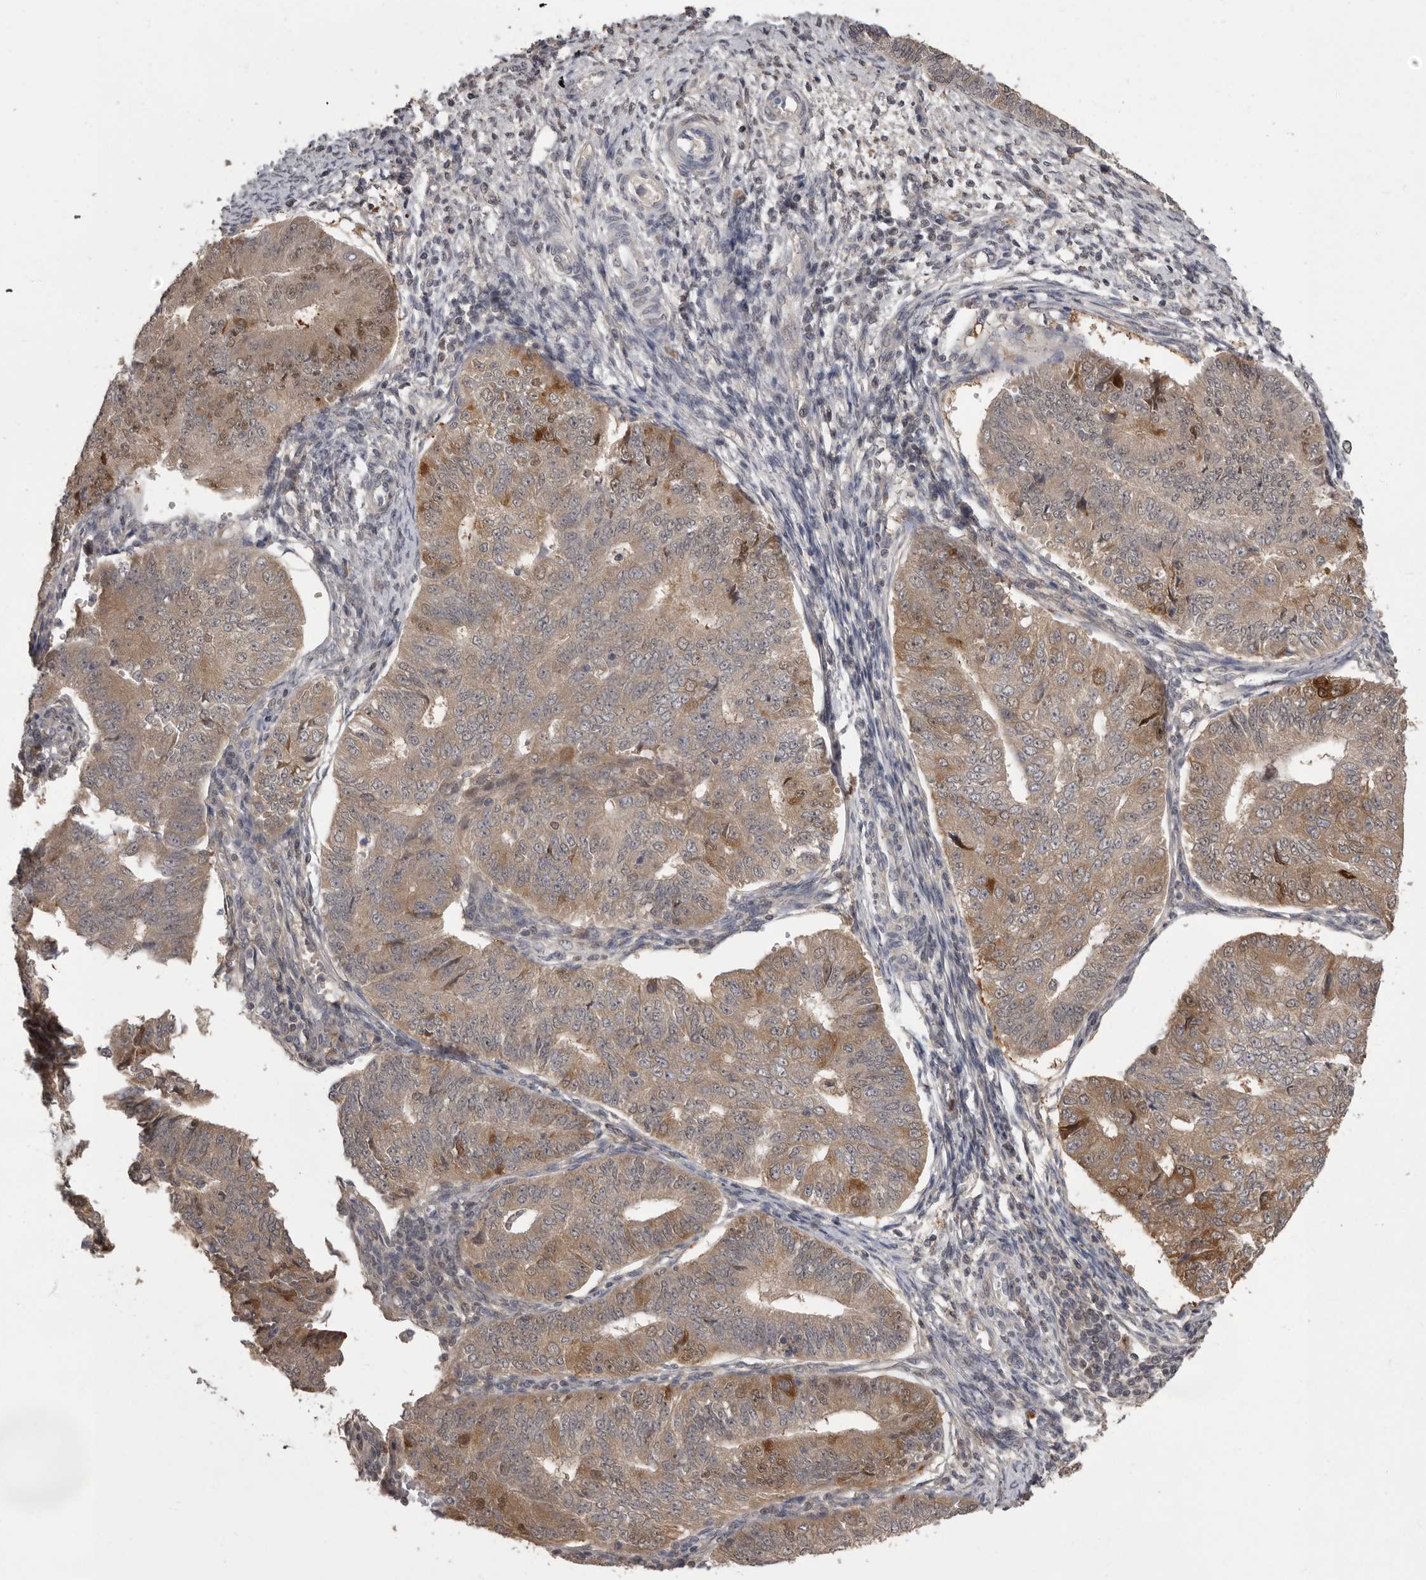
{"staining": {"intensity": "moderate", "quantity": ">75%", "location": "cytoplasmic/membranous"}, "tissue": "endometrial cancer", "cell_type": "Tumor cells", "image_type": "cancer", "snomed": [{"axis": "morphology", "description": "Adenocarcinoma, NOS"}, {"axis": "topography", "description": "Endometrium"}], "caption": "Protein expression analysis of human endometrial cancer reveals moderate cytoplasmic/membranous positivity in about >75% of tumor cells. Immunohistochemistry stains the protein of interest in brown and the nuclei are stained blue.", "gene": "MDH1", "patient": {"sex": "female", "age": 32}}